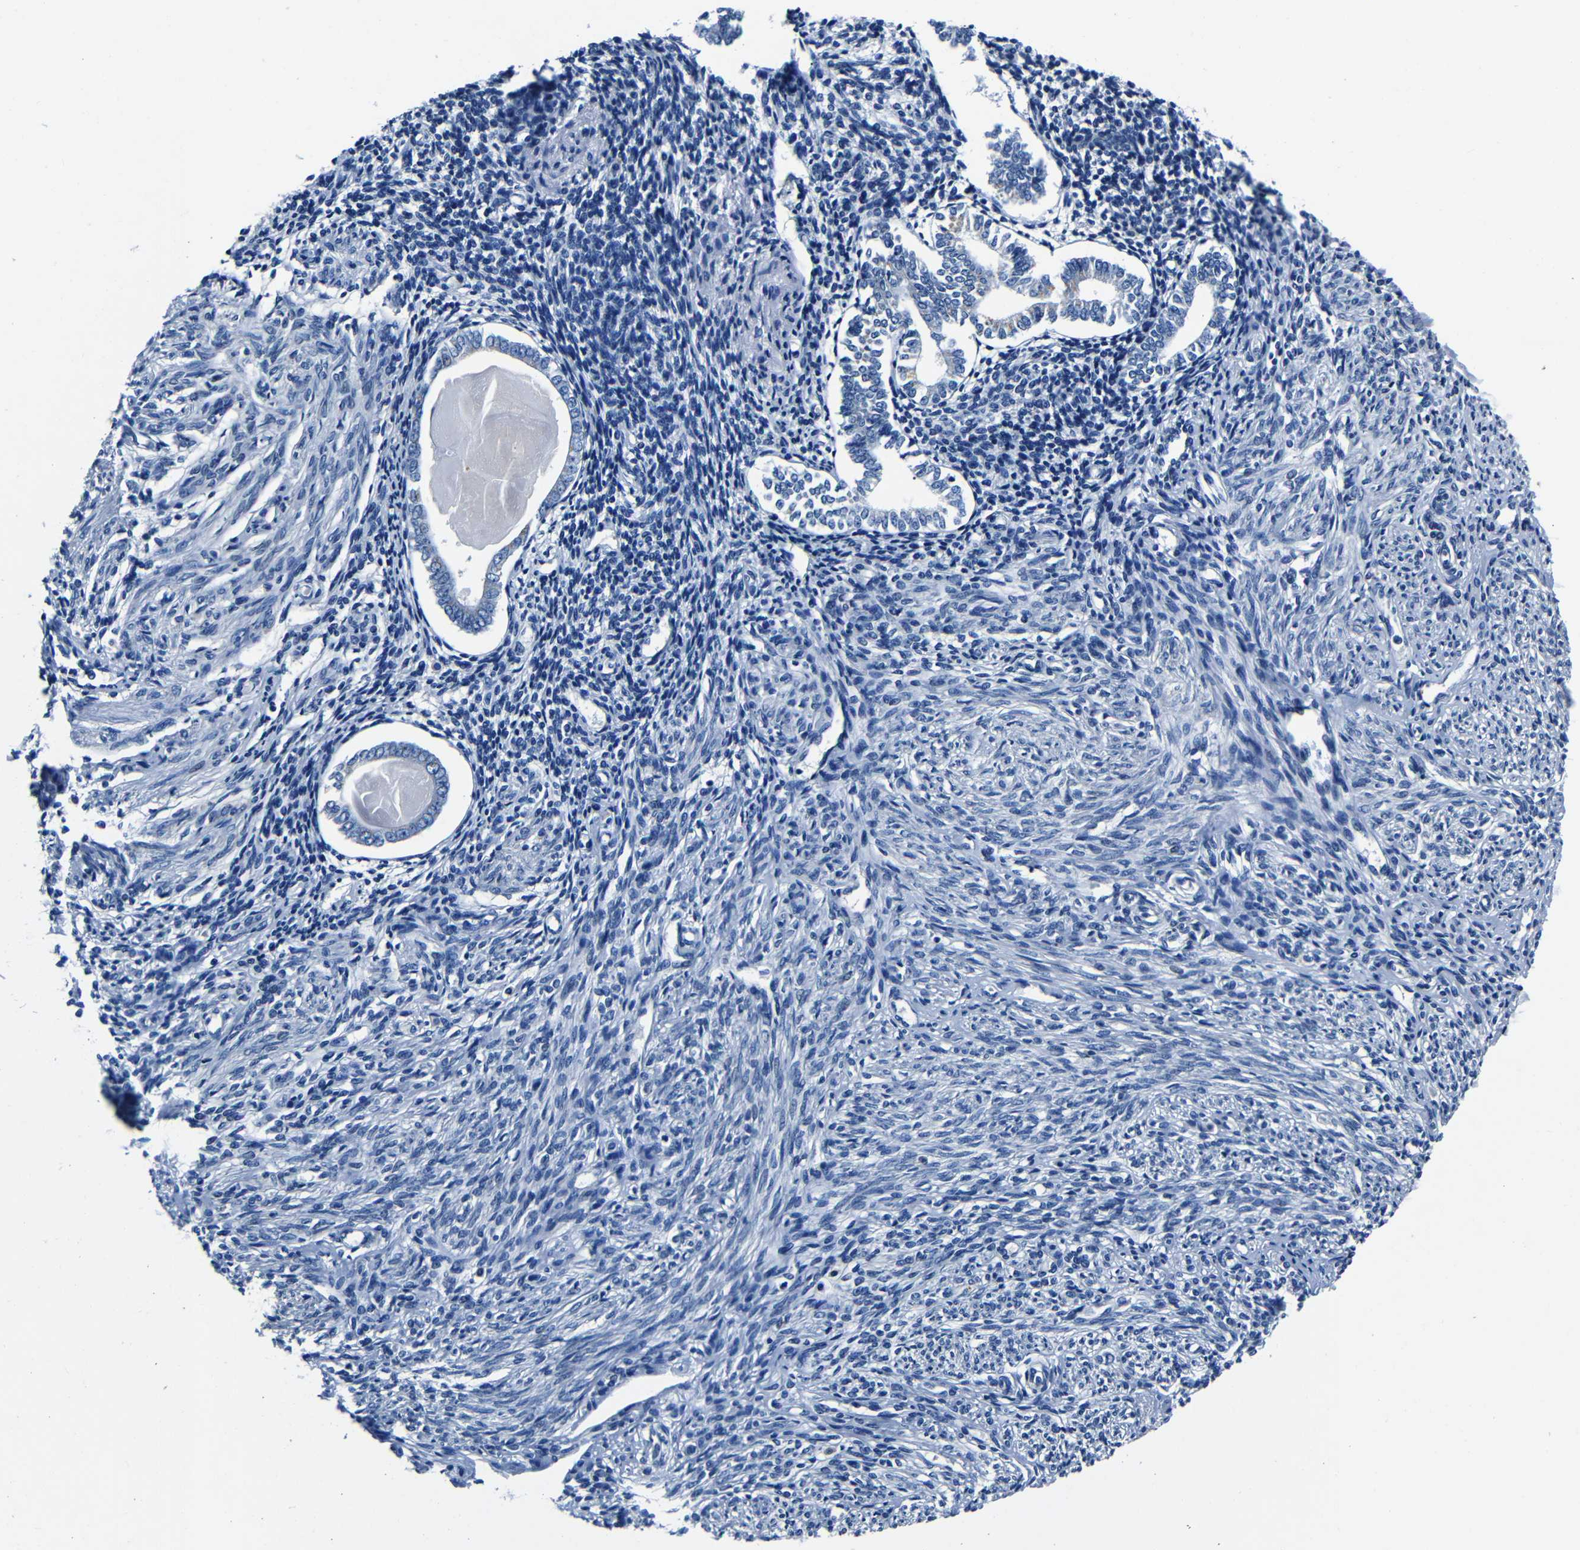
{"staining": {"intensity": "negative", "quantity": "none", "location": "none"}, "tissue": "endometrium", "cell_type": "Cells in endometrial stroma", "image_type": "normal", "snomed": [{"axis": "morphology", "description": "Normal tissue, NOS"}, {"axis": "topography", "description": "Endometrium"}], "caption": "An IHC micrograph of benign endometrium is shown. There is no staining in cells in endometrial stroma of endometrium.", "gene": "NCMAP", "patient": {"sex": "female", "age": 71}}